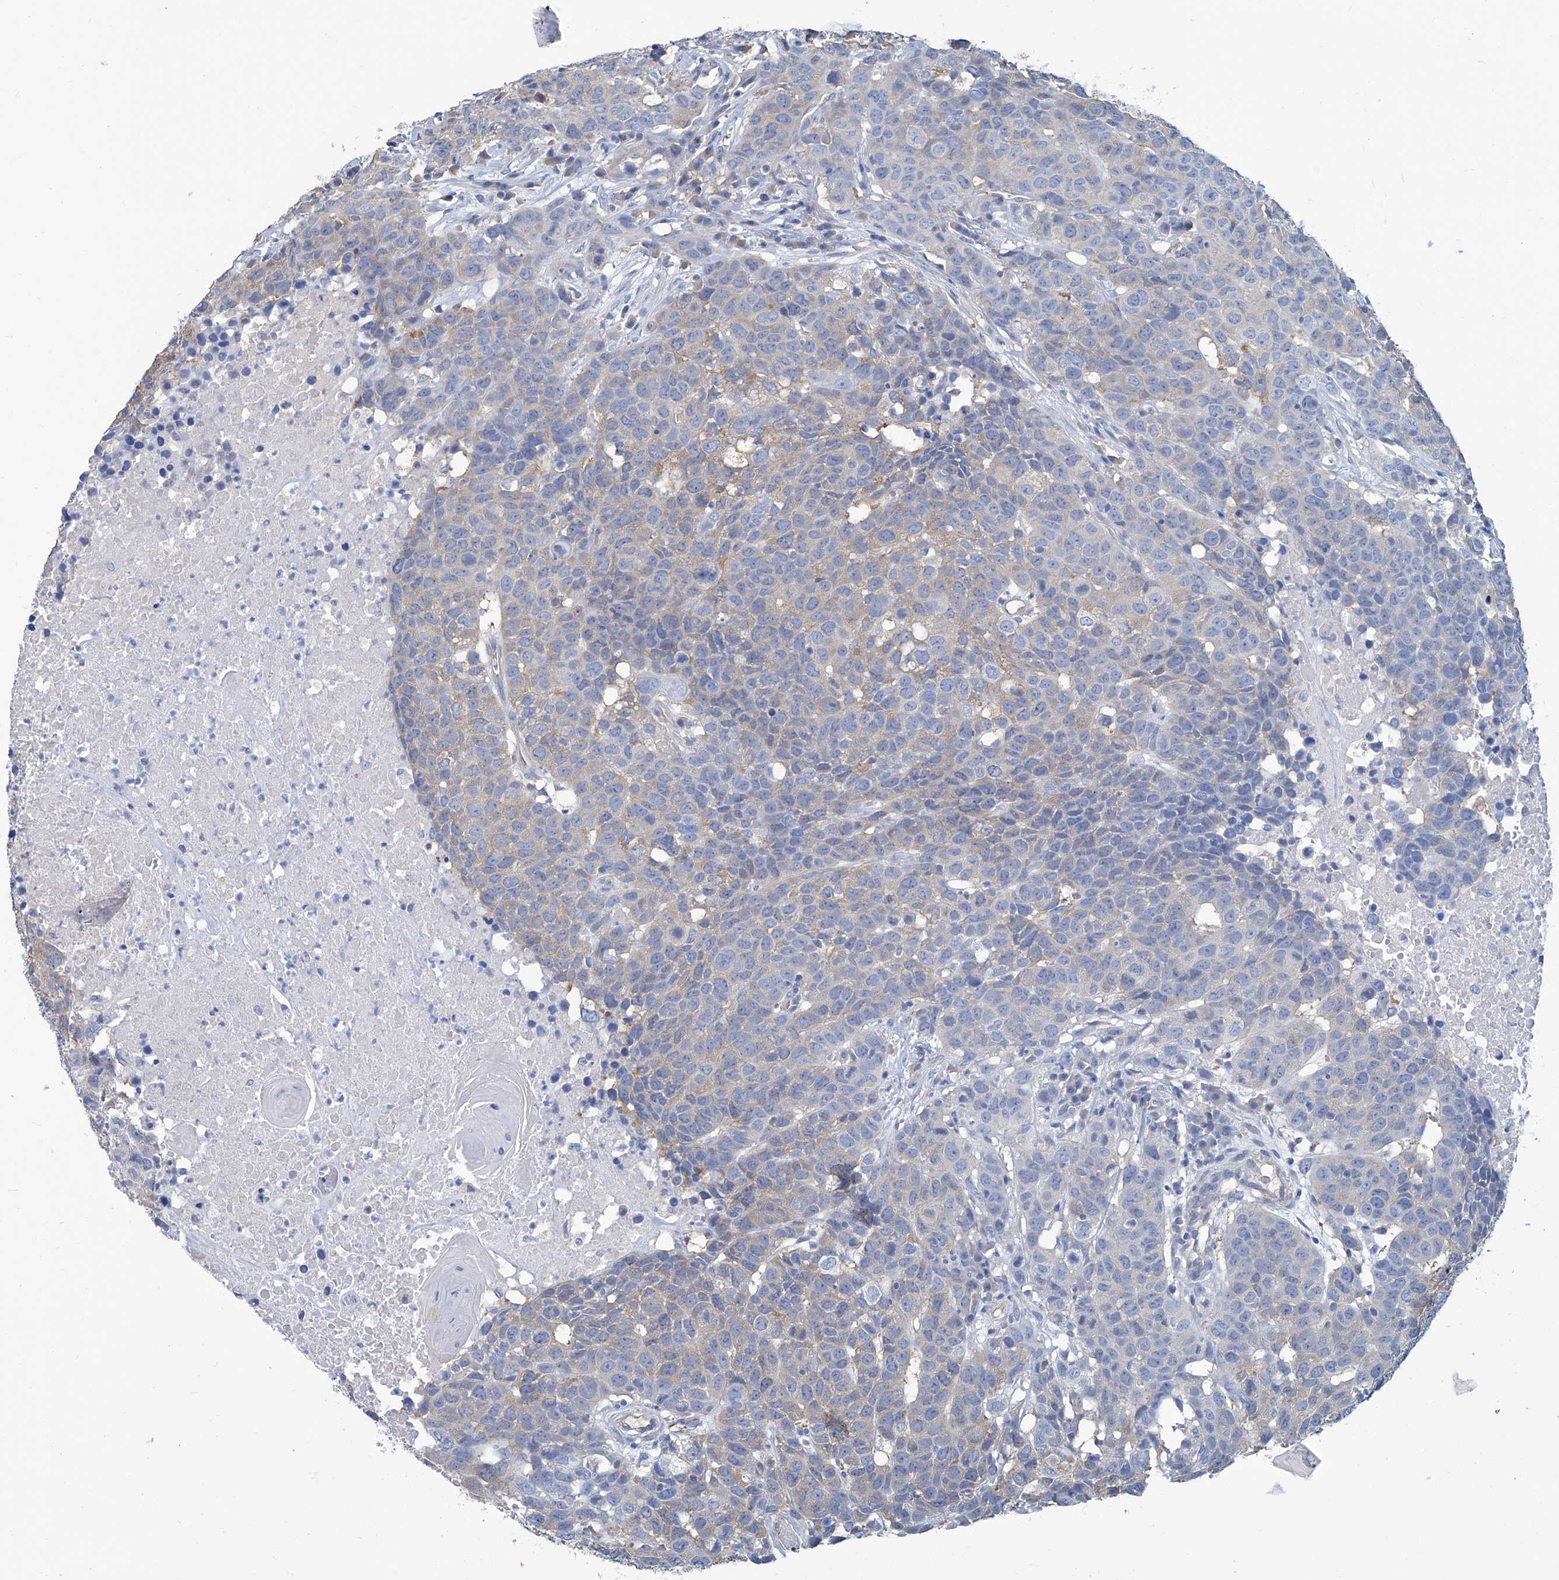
{"staining": {"intensity": "negative", "quantity": "none", "location": "none"}, "tissue": "head and neck cancer", "cell_type": "Tumor cells", "image_type": "cancer", "snomed": [{"axis": "morphology", "description": "Squamous cell carcinoma, NOS"}, {"axis": "topography", "description": "Head-Neck"}], "caption": "There is no significant positivity in tumor cells of head and neck cancer (squamous cell carcinoma). (DAB (3,3'-diaminobenzidine) immunohistochemistry, high magnification).", "gene": "PFKL", "patient": {"sex": "male", "age": 66}}